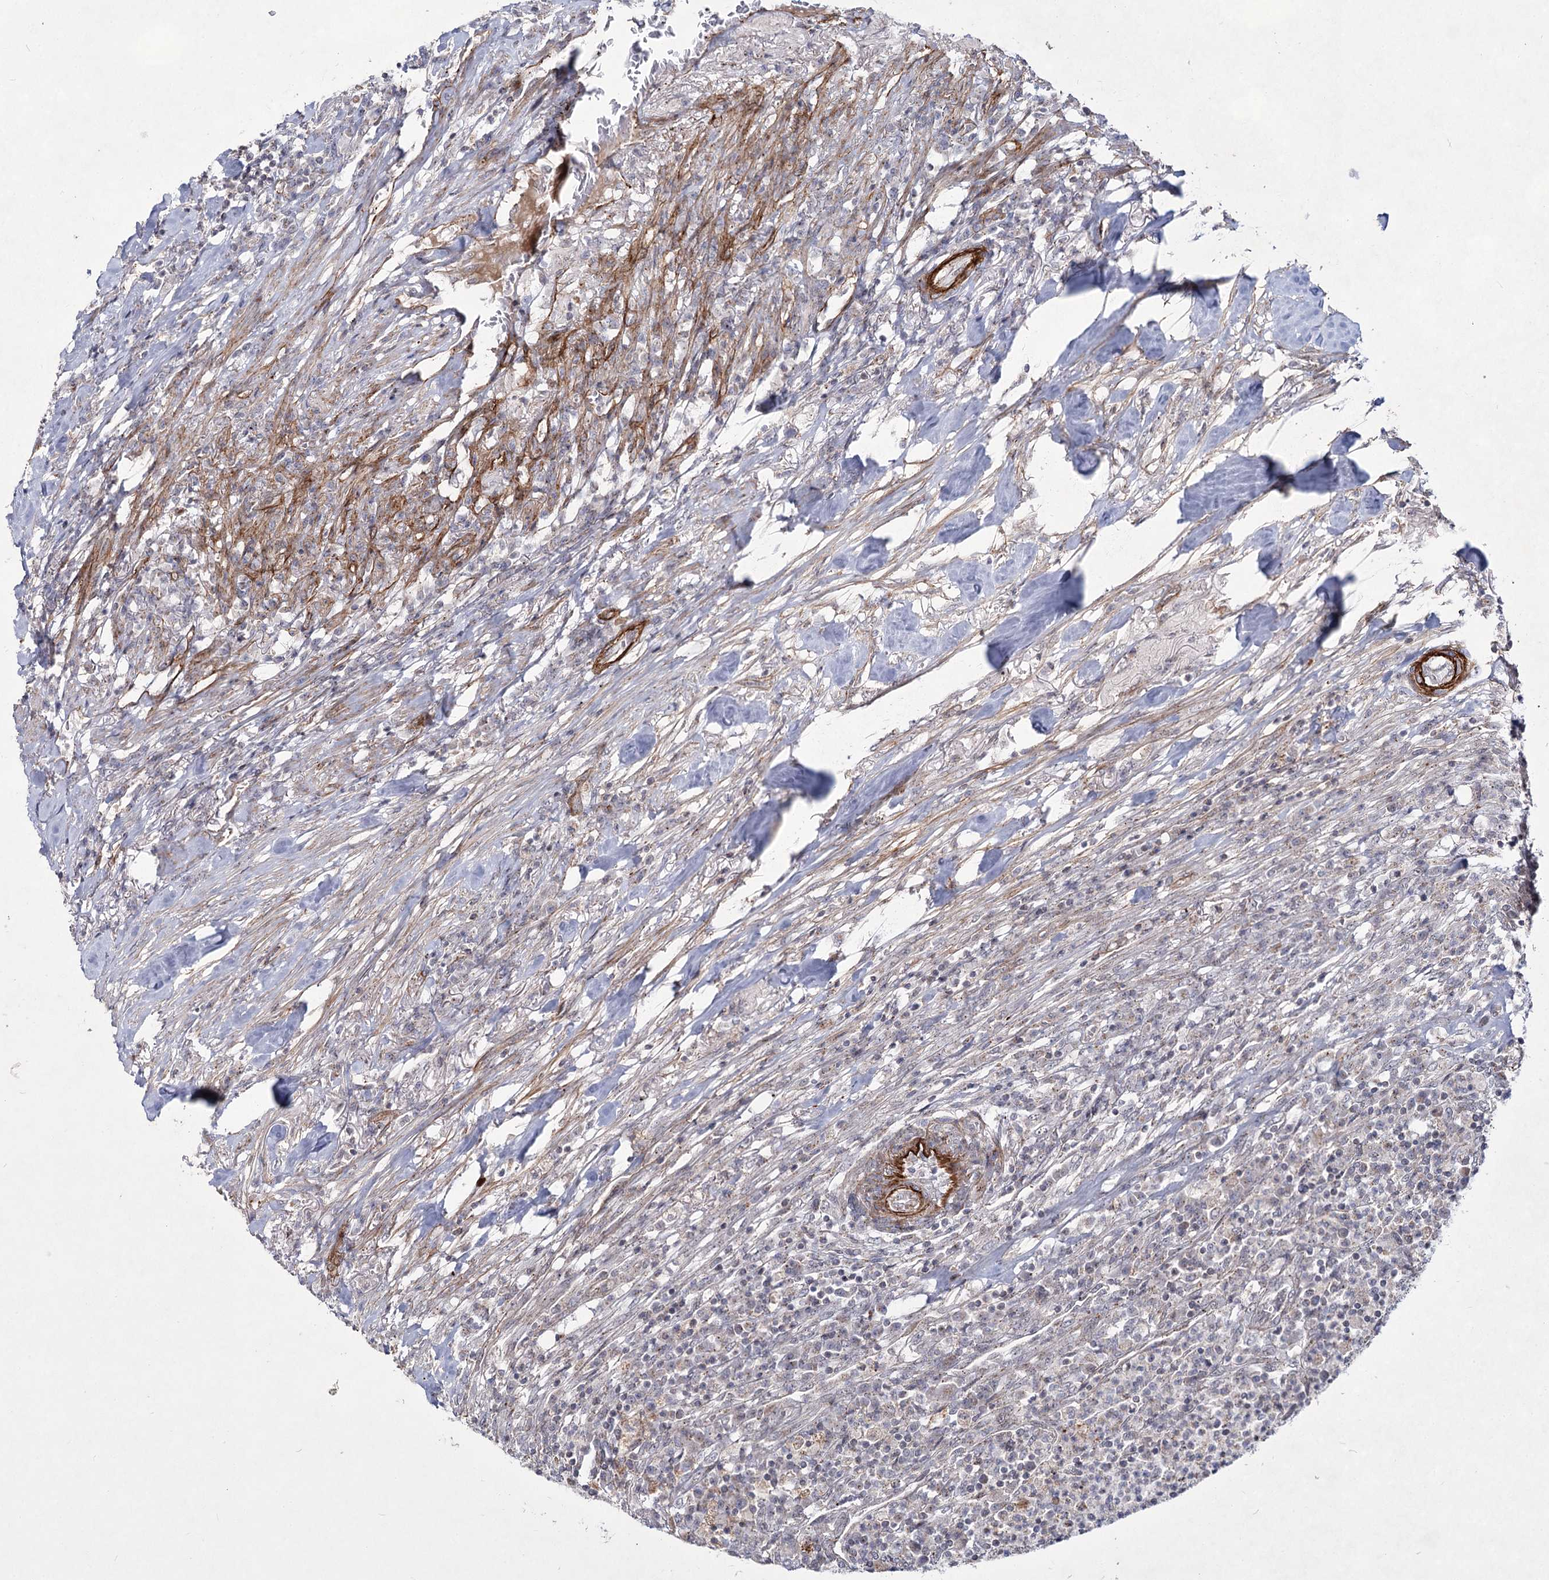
{"staining": {"intensity": "negative", "quantity": "none", "location": "none"}, "tissue": "colorectal cancer", "cell_type": "Tumor cells", "image_type": "cancer", "snomed": [{"axis": "morphology", "description": "Adenocarcinoma, NOS"}, {"axis": "topography", "description": "Colon"}], "caption": "A photomicrograph of human adenocarcinoma (colorectal) is negative for staining in tumor cells.", "gene": "ATL2", "patient": {"sex": "male", "age": 83}}